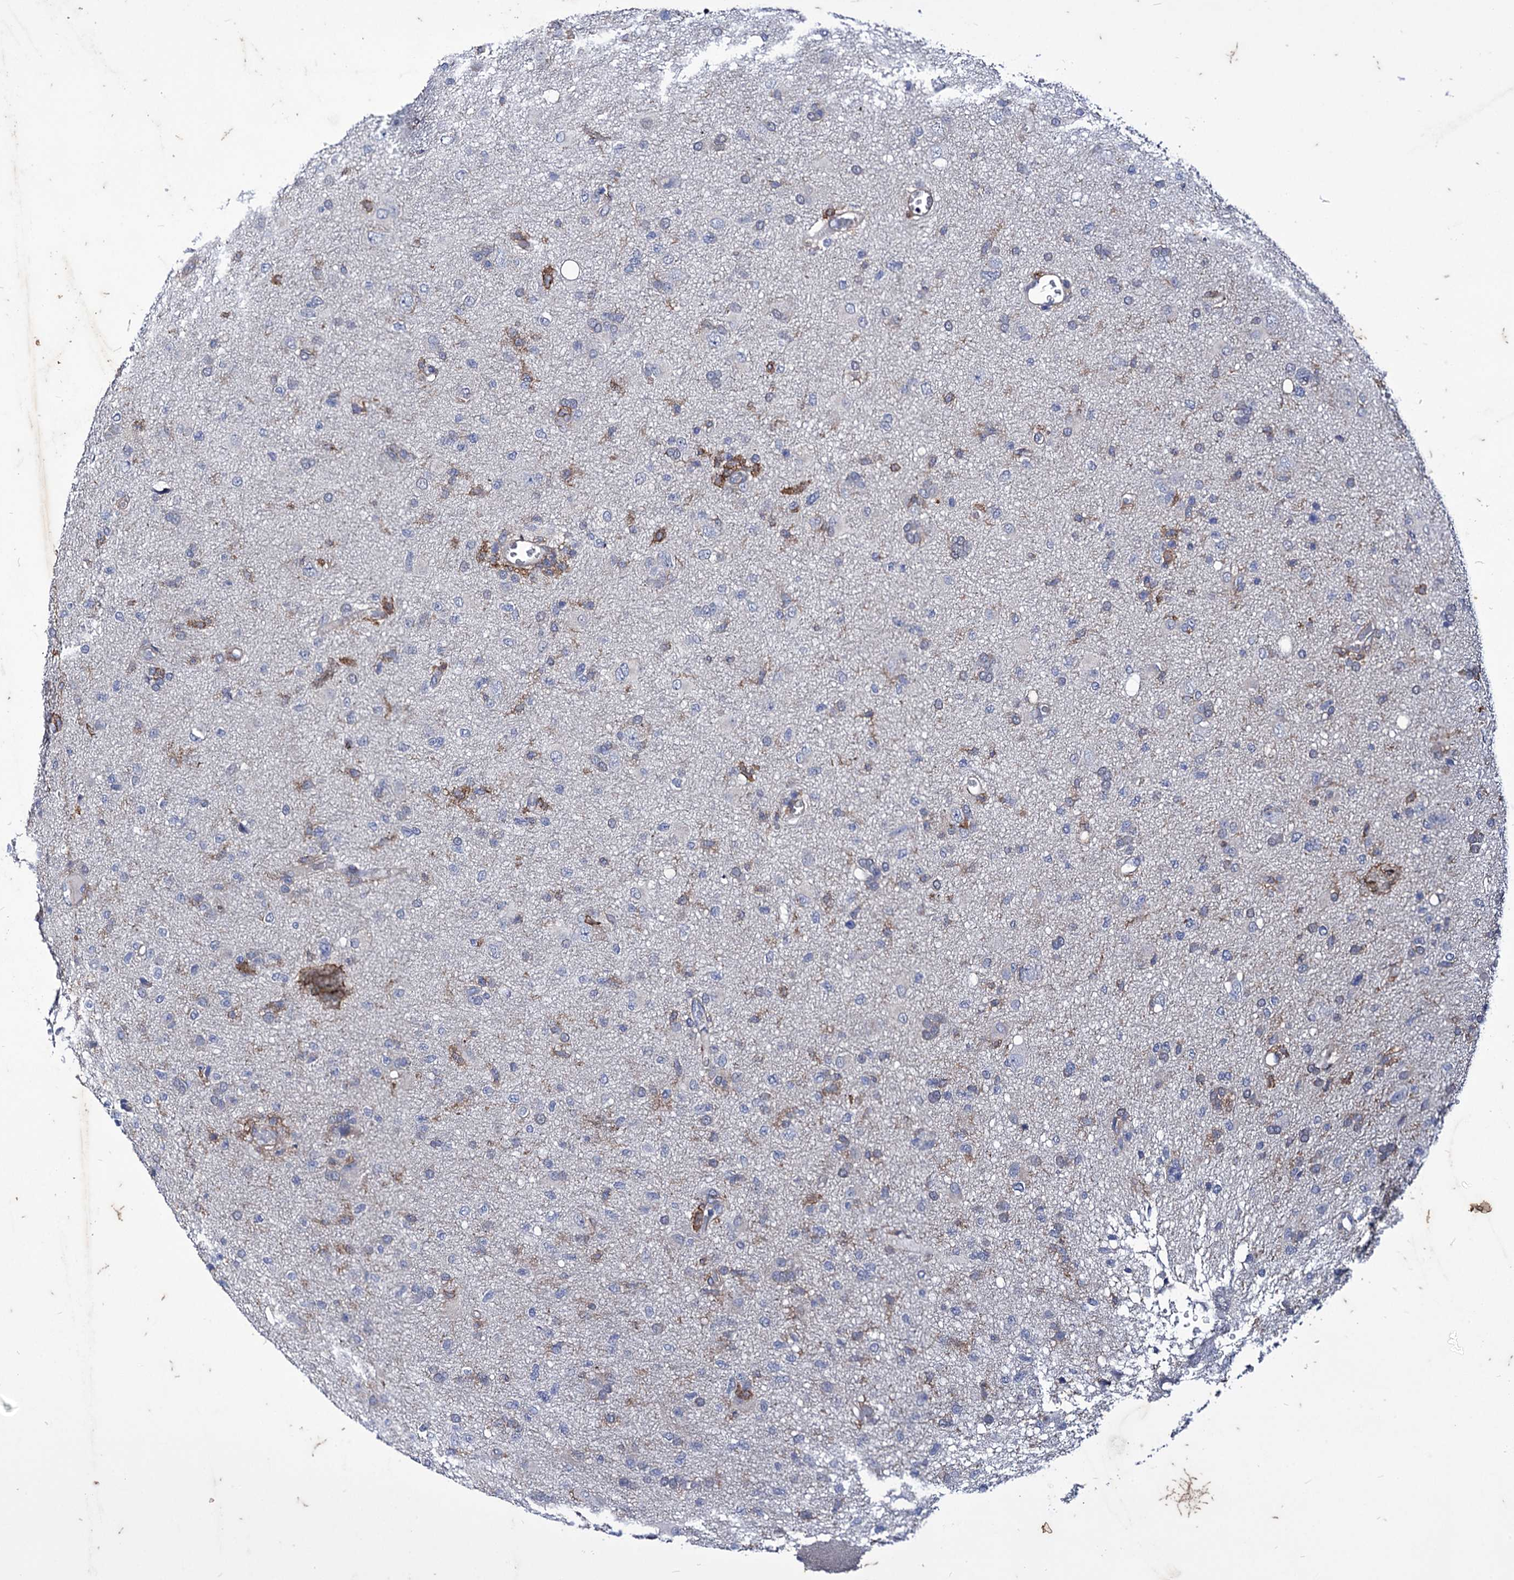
{"staining": {"intensity": "negative", "quantity": "none", "location": "none"}, "tissue": "glioma", "cell_type": "Tumor cells", "image_type": "cancer", "snomed": [{"axis": "morphology", "description": "Glioma, malignant, High grade"}, {"axis": "topography", "description": "Brain"}], "caption": "Glioma was stained to show a protein in brown. There is no significant positivity in tumor cells.", "gene": "AXL", "patient": {"sex": "female", "age": 57}}